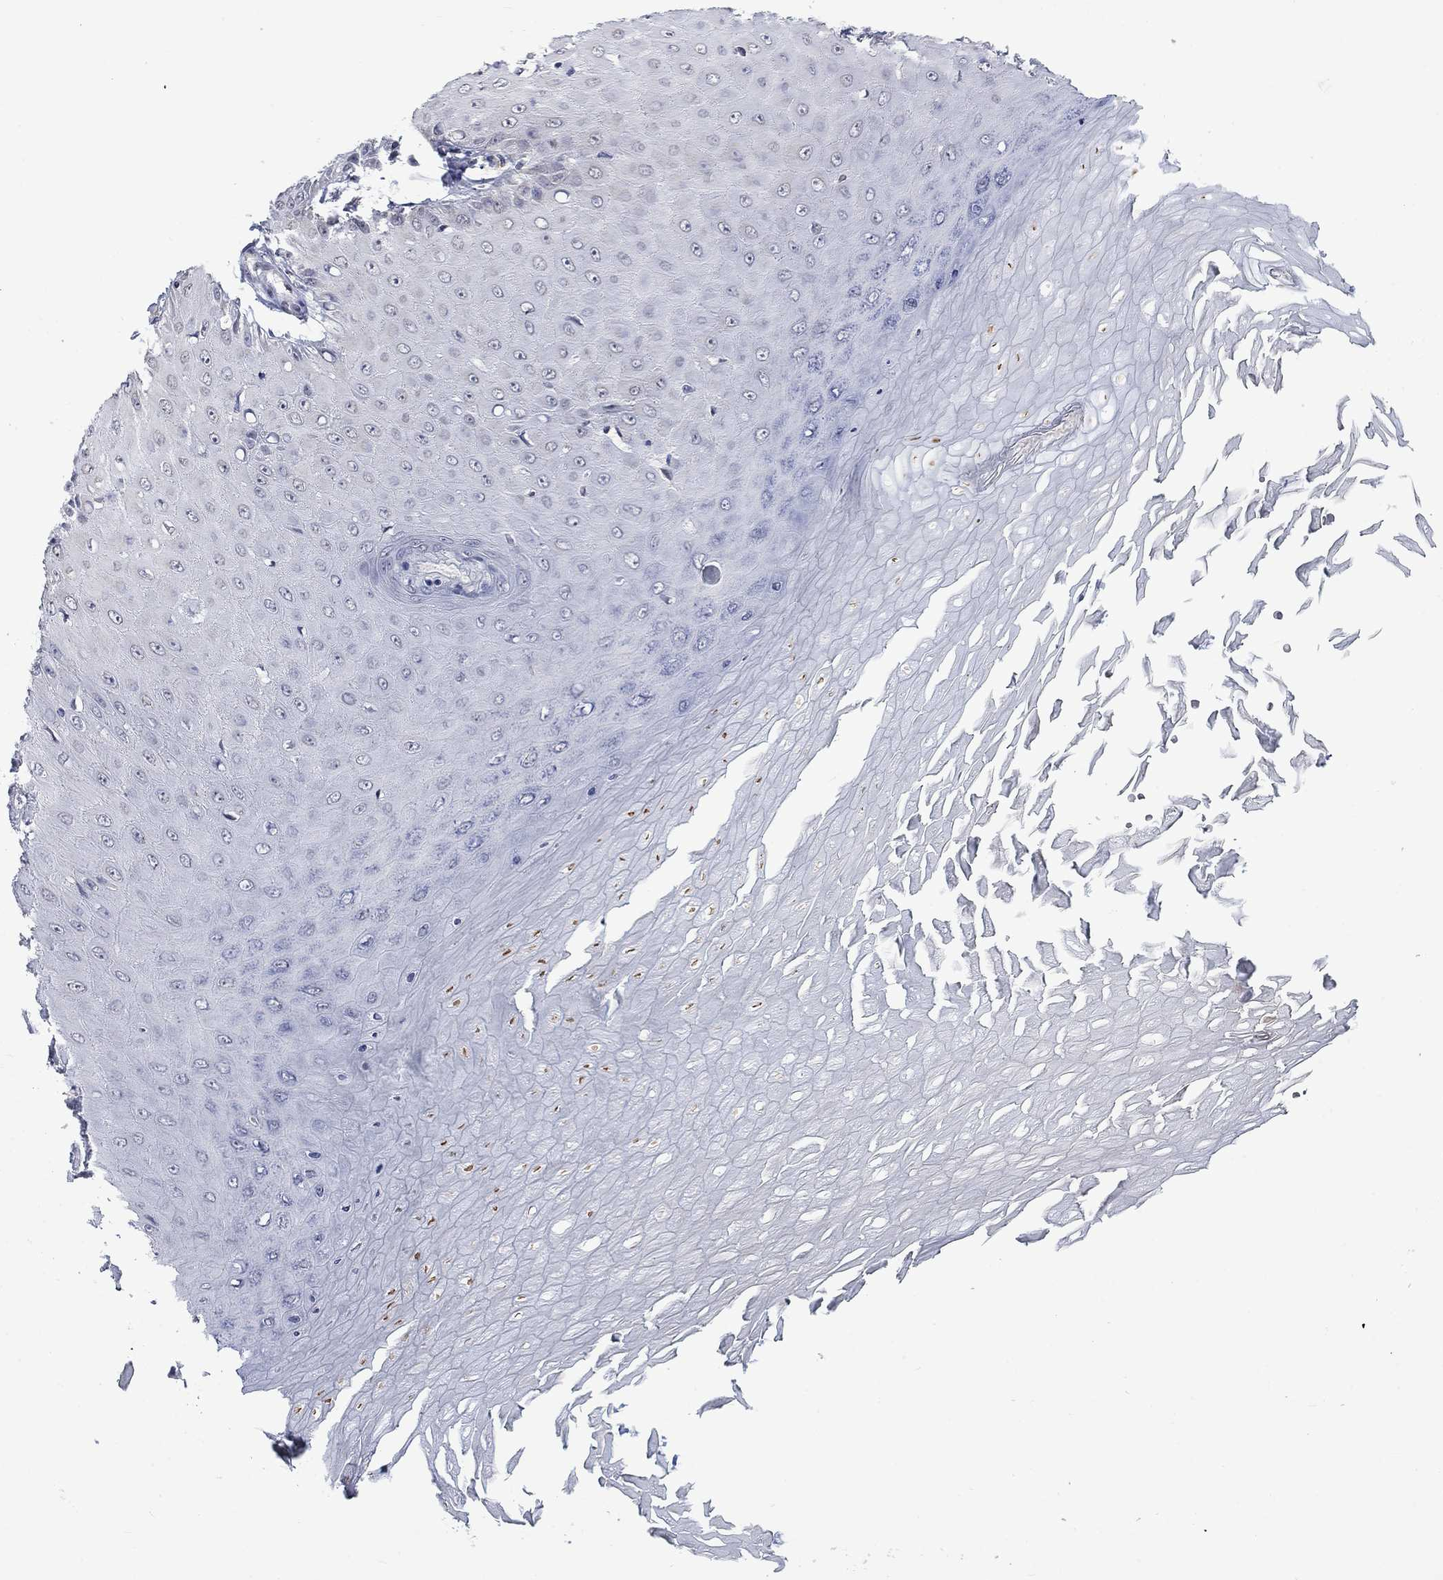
{"staining": {"intensity": "negative", "quantity": "none", "location": "none"}, "tissue": "skin cancer", "cell_type": "Tumor cells", "image_type": "cancer", "snomed": [{"axis": "morphology", "description": "Inflammation, NOS"}, {"axis": "morphology", "description": "Squamous cell carcinoma, NOS"}, {"axis": "topography", "description": "Skin"}], "caption": "This is a photomicrograph of immunohistochemistry (IHC) staining of squamous cell carcinoma (skin), which shows no staining in tumor cells. (DAB IHC, high magnification).", "gene": "KCNJ16", "patient": {"sex": "male", "age": 70}}